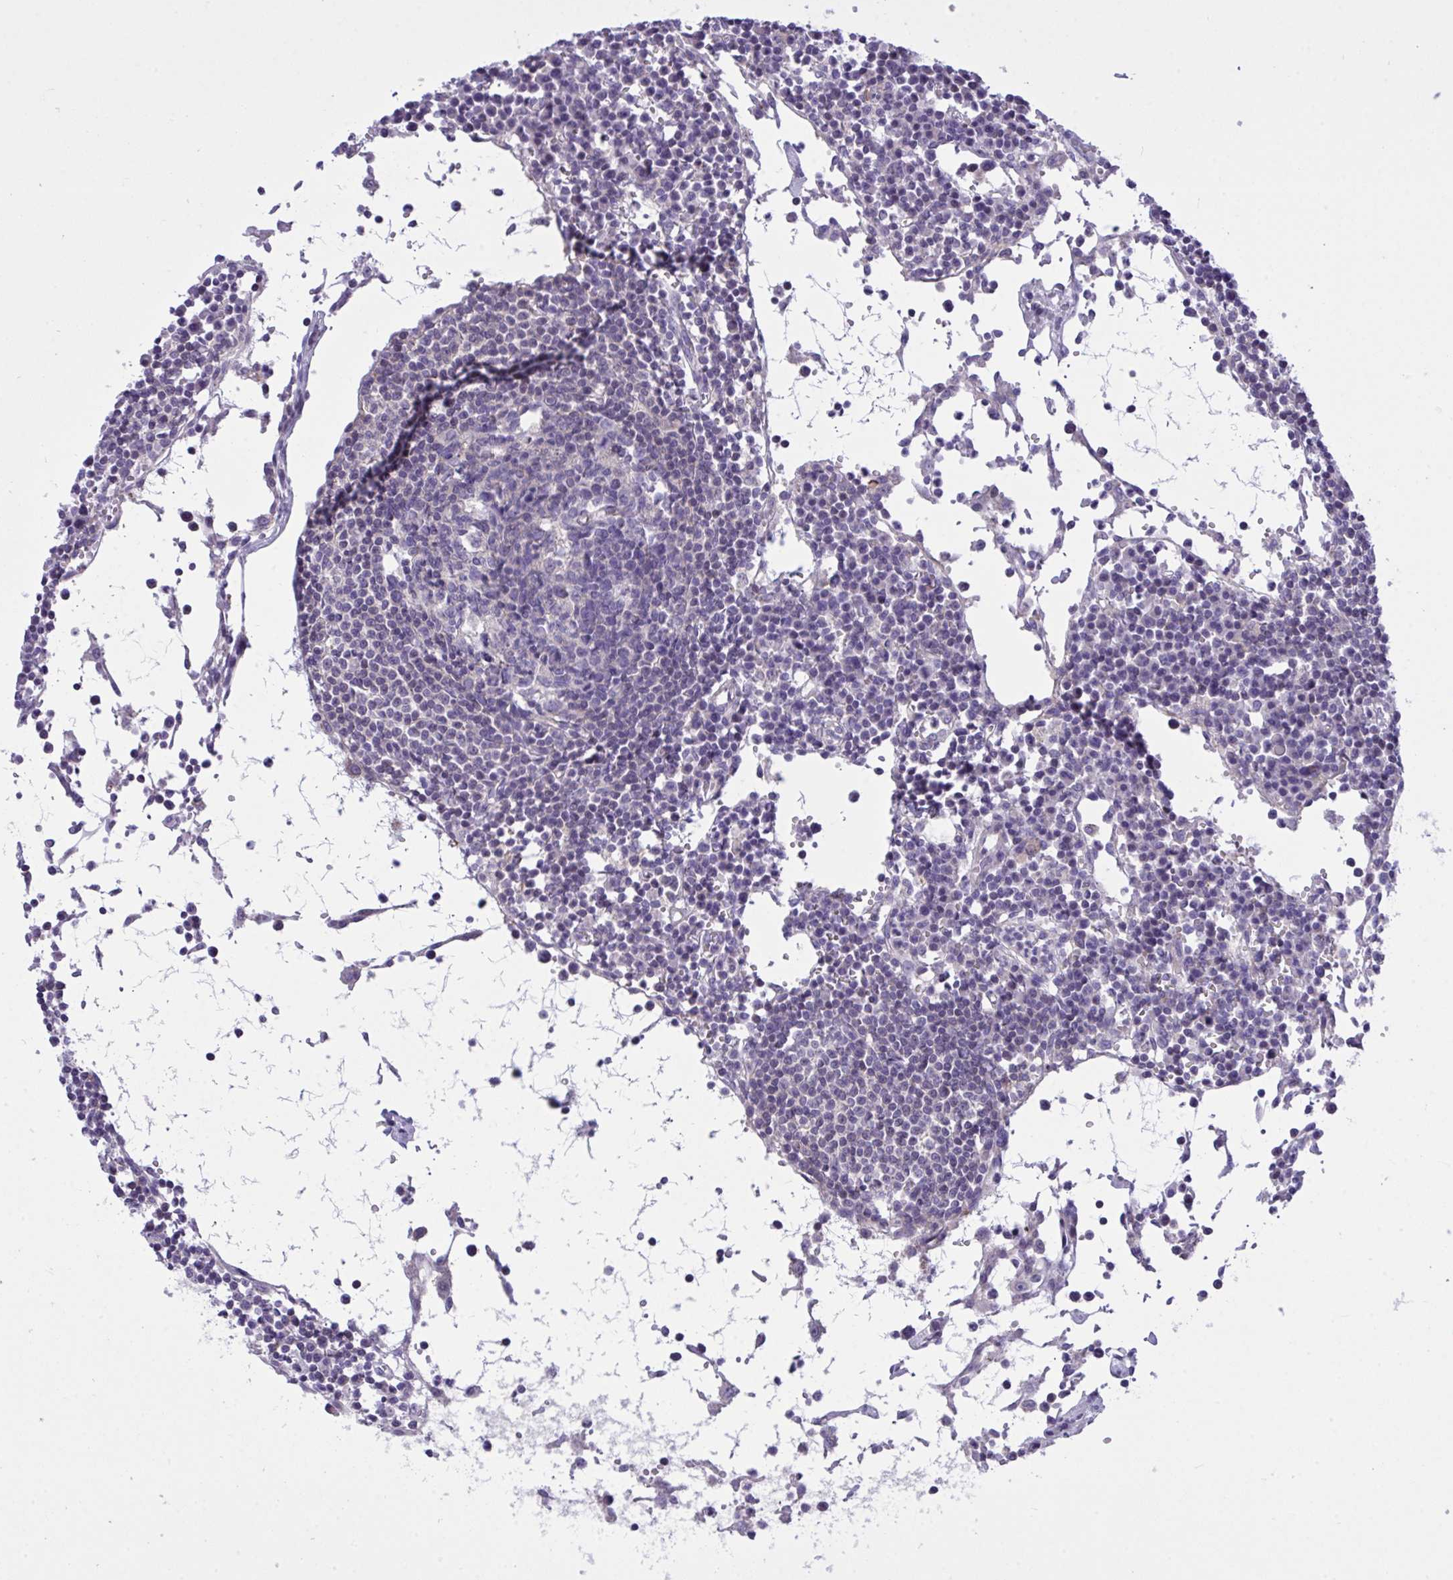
{"staining": {"intensity": "negative", "quantity": "none", "location": "none"}, "tissue": "lymph node", "cell_type": "Germinal center cells", "image_type": "normal", "snomed": [{"axis": "morphology", "description": "Normal tissue, NOS"}, {"axis": "topography", "description": "Lymph node"}], "caption": "A high-resolution photomicrograph shows immunohistochemistry staining of unremarkable lymph node, which displays no significant positivity in germinal center cells.", "gene": "WDR97", "patient": {"sex": "female", "age": 78}}